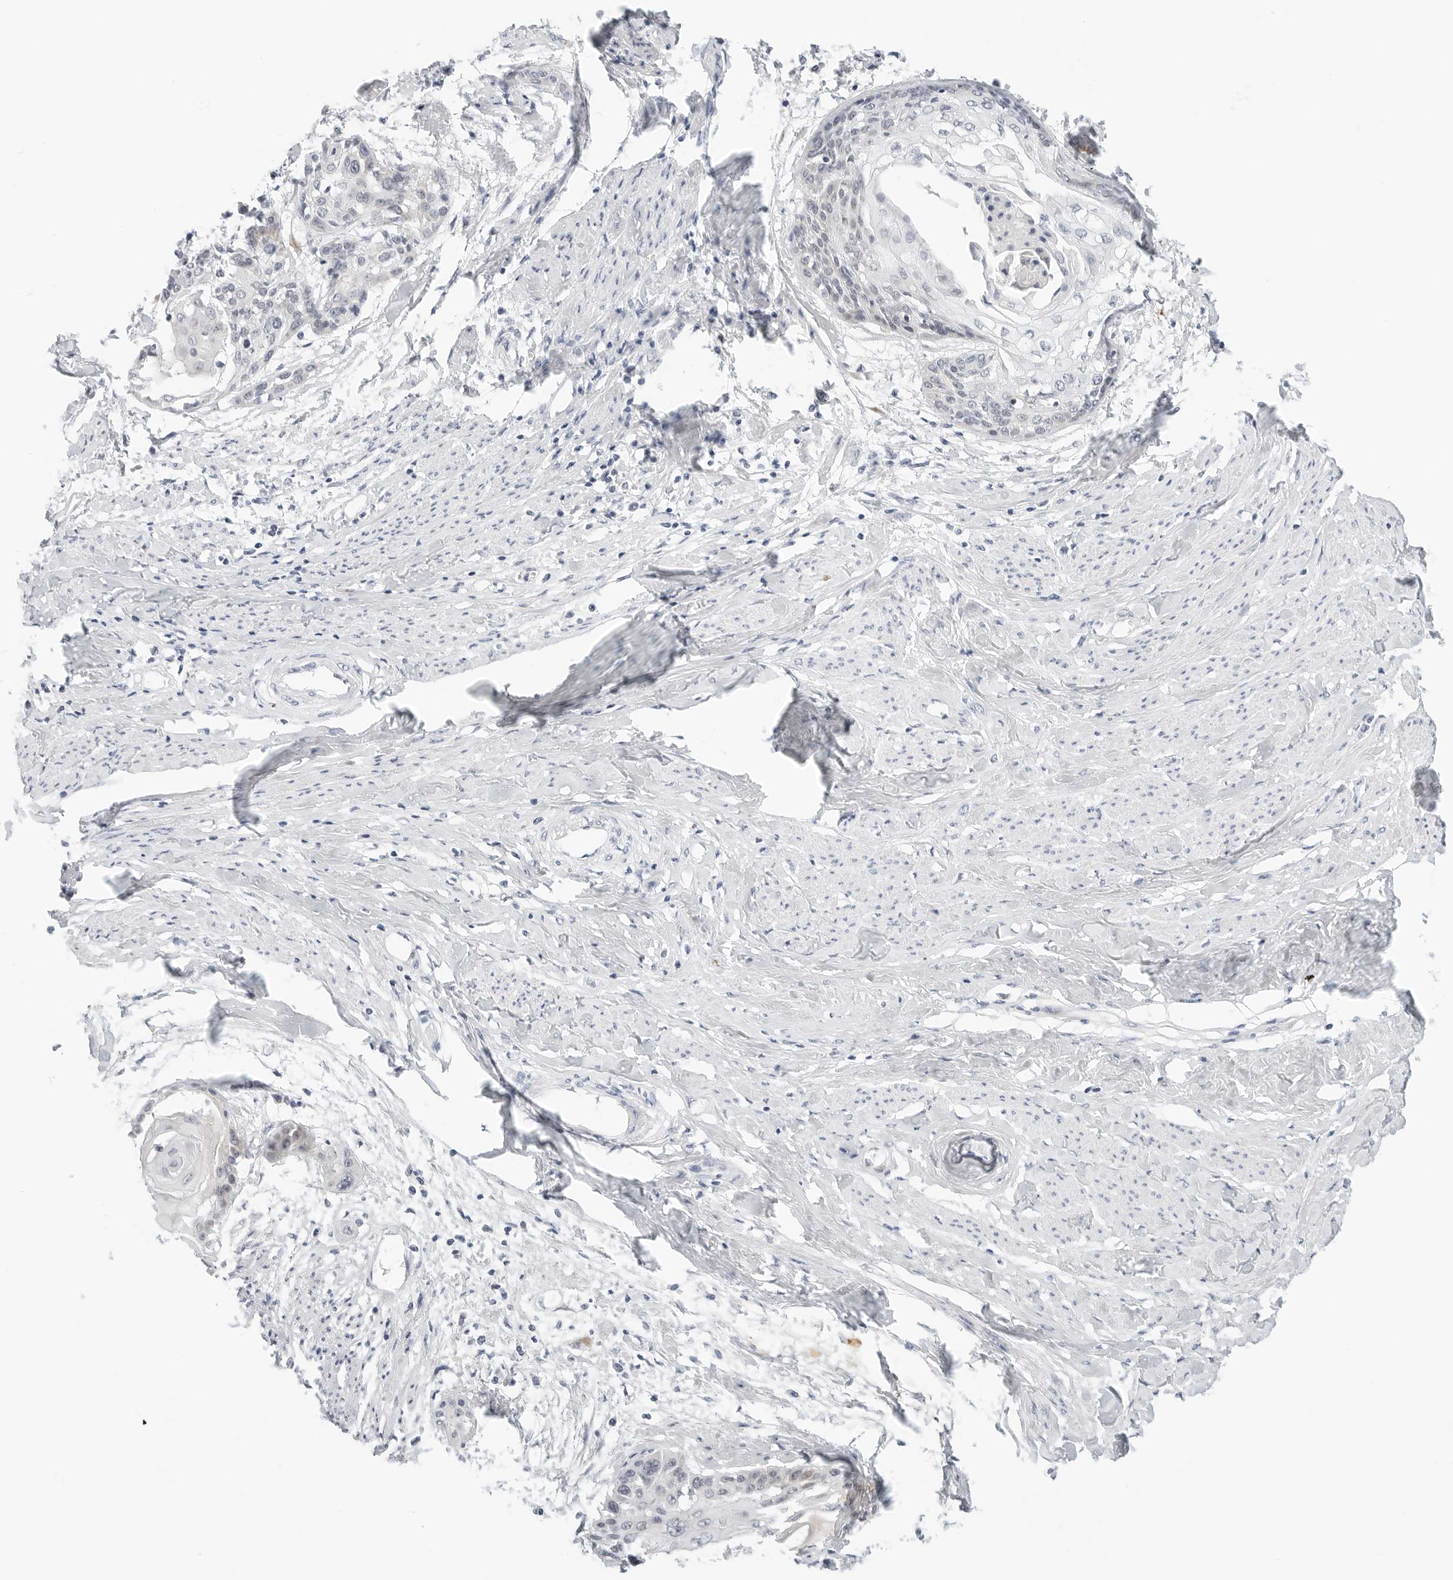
{"staining": {"intensity": "negative", "quantity": "none", "location": "none"}, "tissue": "cervical cancer", "cell_type": "Tumor cells", "image_type": "cancer", "snomed": [{"axis": "morphology", "description": "Squamous cell carcinoma, NOS"}, {"axis": "topography", "description": "Cervix"}], "caption": "The micrograph displays no significant staining in tumor cells of cervical cancer (squamous cell carcinoma). (DAB (3,3'-diaminobenzidine) immunohistochemistry (IHC), high magnification).", "gene": "TSEN2", "patient": {"sex": "female", "age": 57}}